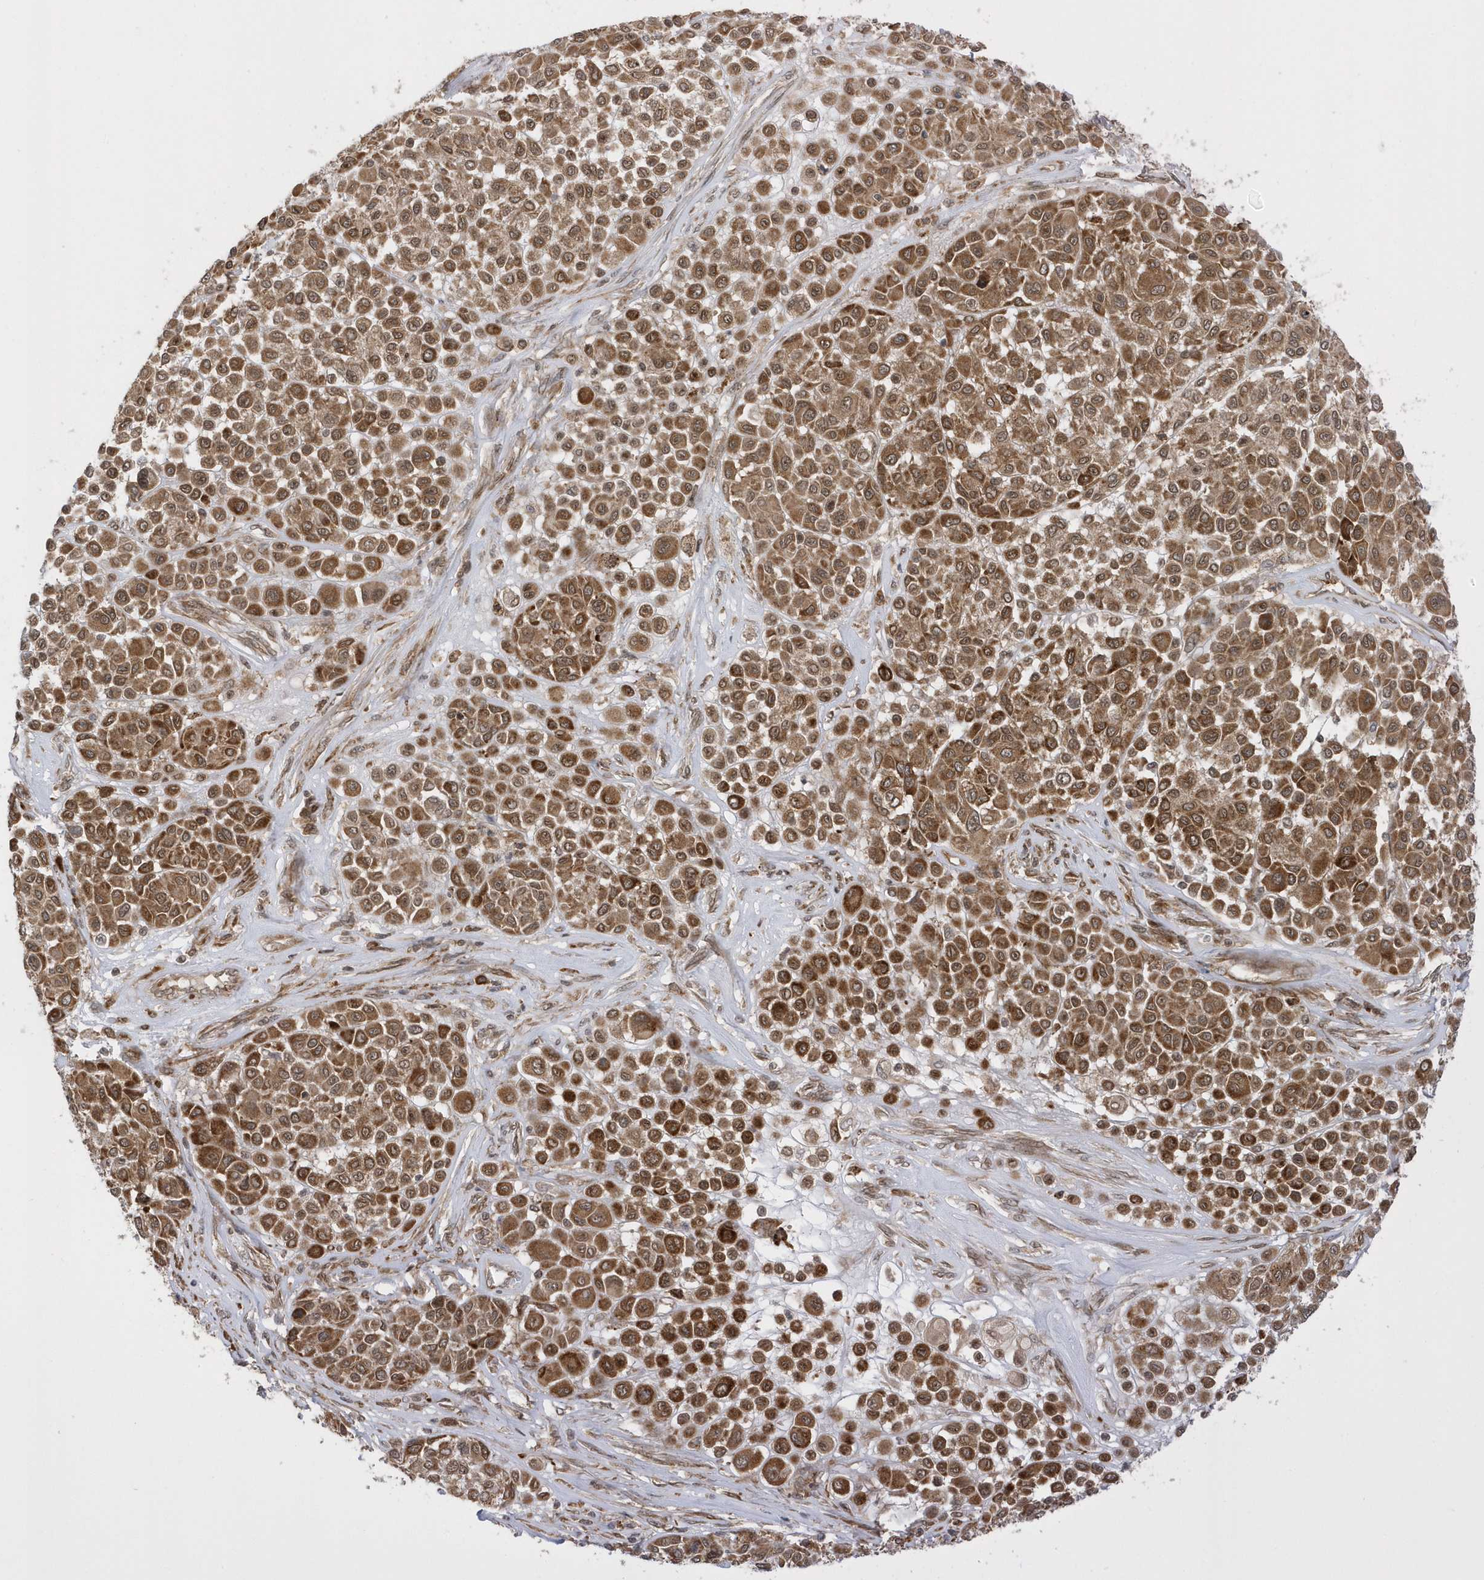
{"staining": {"intensity": "strong", "quantity": ">75%", "location": "cytoplasmic/membranous"}, "tissue": "melanoma", "cell_type": "Tumor cells", "image_type": "cancer", "snomed": [{"axis": "morphology", "description": "Malignant melanoma, Metastatic site"}, {"axis": "topography", "description": "Soft tissue"}], "caption": "Immunohistochemistry of human melanoma exhibits high levels of strong cytoplasmic/membranous staining in about >75% of tumor cells.", "gene": "METTL21A", "patient": {"sex": "male", "age": 41}}